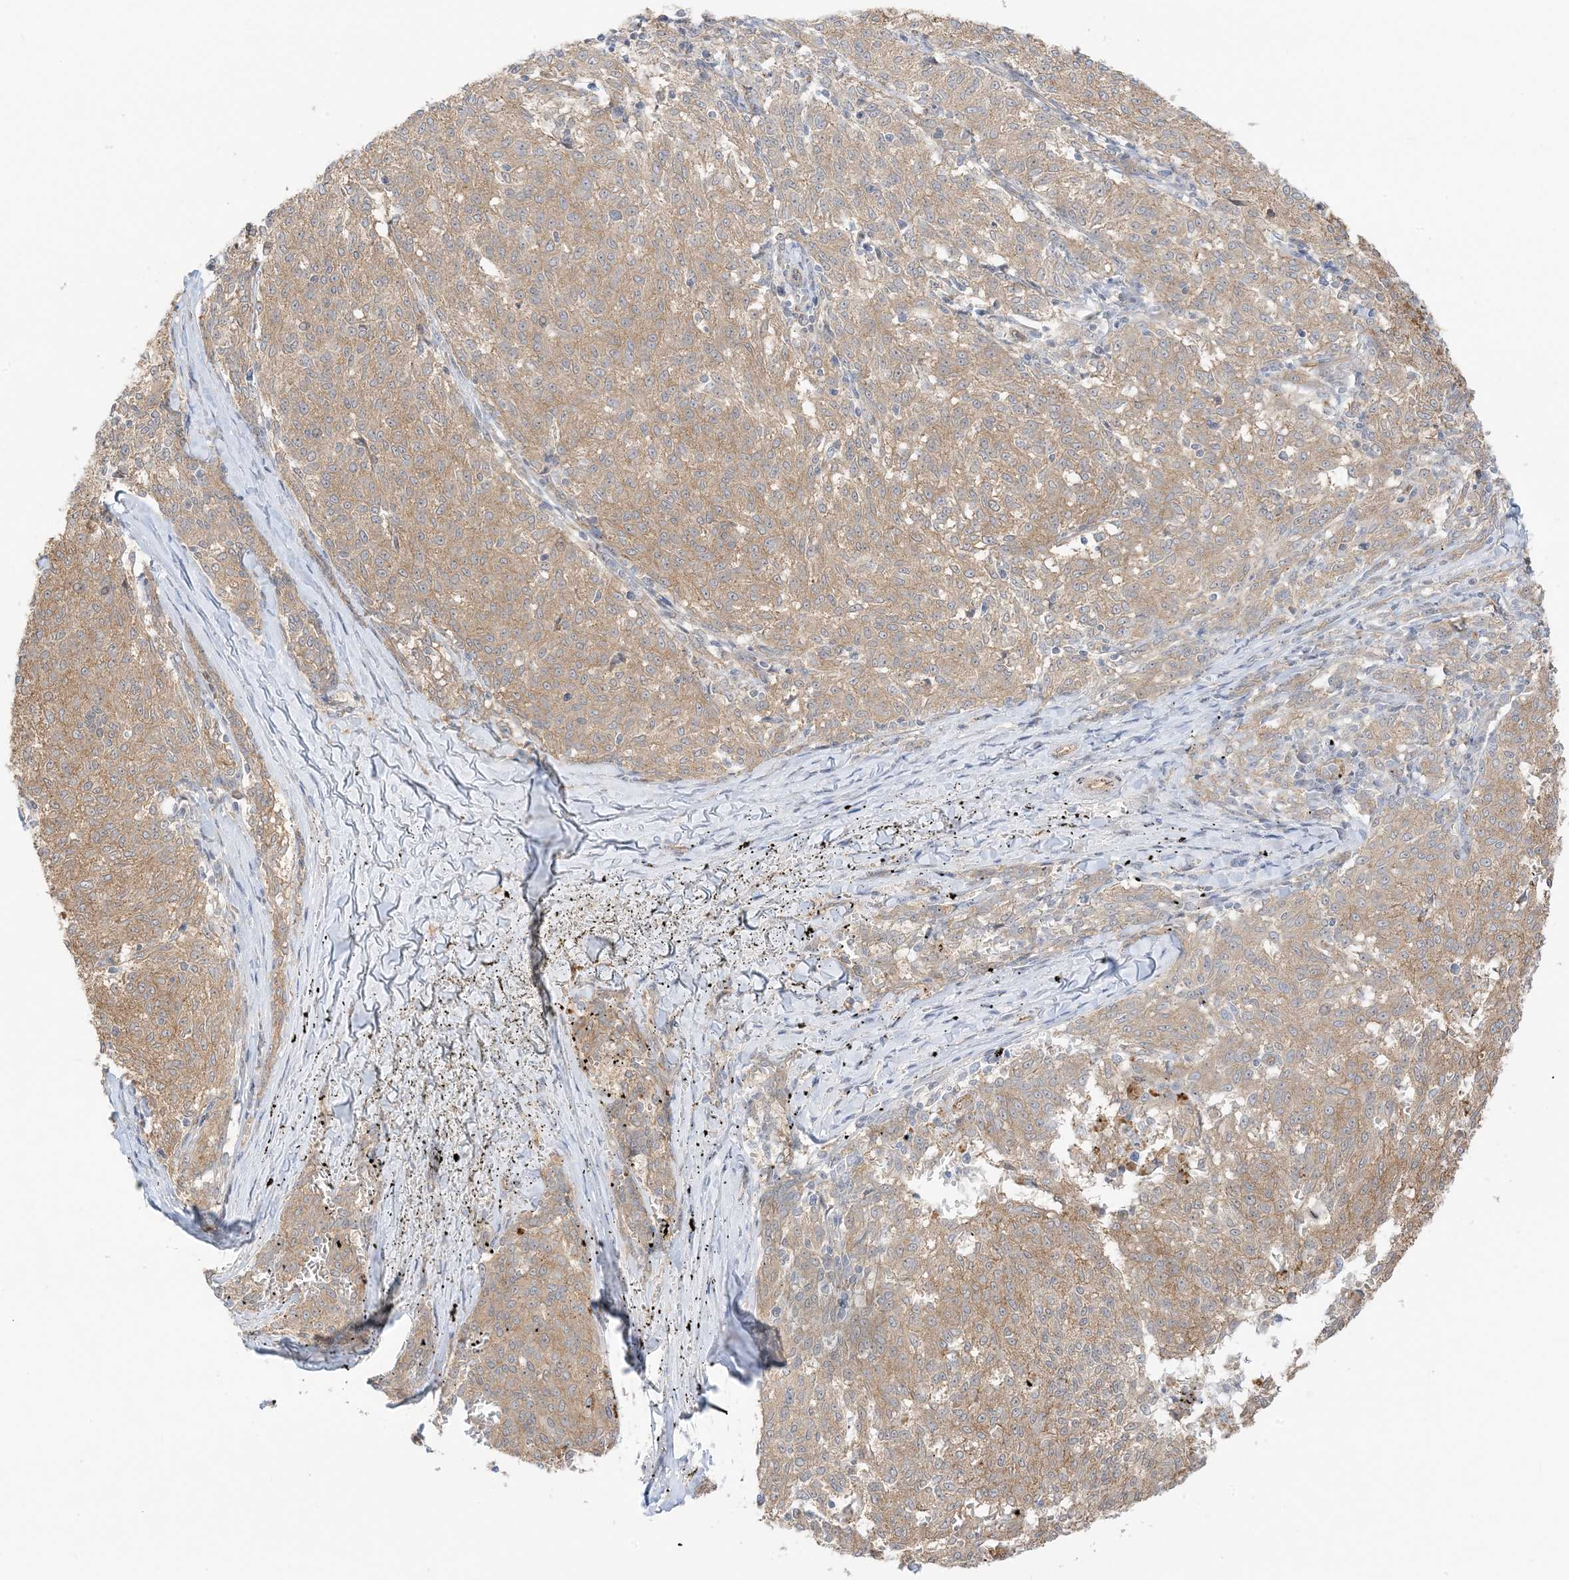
{"staining": {"intensity": "weak", "quantity": ">75%", "location": "cytoplasmic/membranous"}, "tissue": "melanoma", "cell_type": "Tumor cells", "image_type": "cancer", "snomed": [{"axis": "morphology", "description": "Malignant melanoma, NOS"}, {"axis": "topography", "description": "Skin"}], "caption": "DAB (3,3'-diaminobenzidine) immunohistochemical staining of human melanoma reveals weak cytoplasmic/membranous protein positivity in approximately >75% of tumor cells.", "gene": "UBAP2L", "patient": {"sex": "female", "age": 72}}